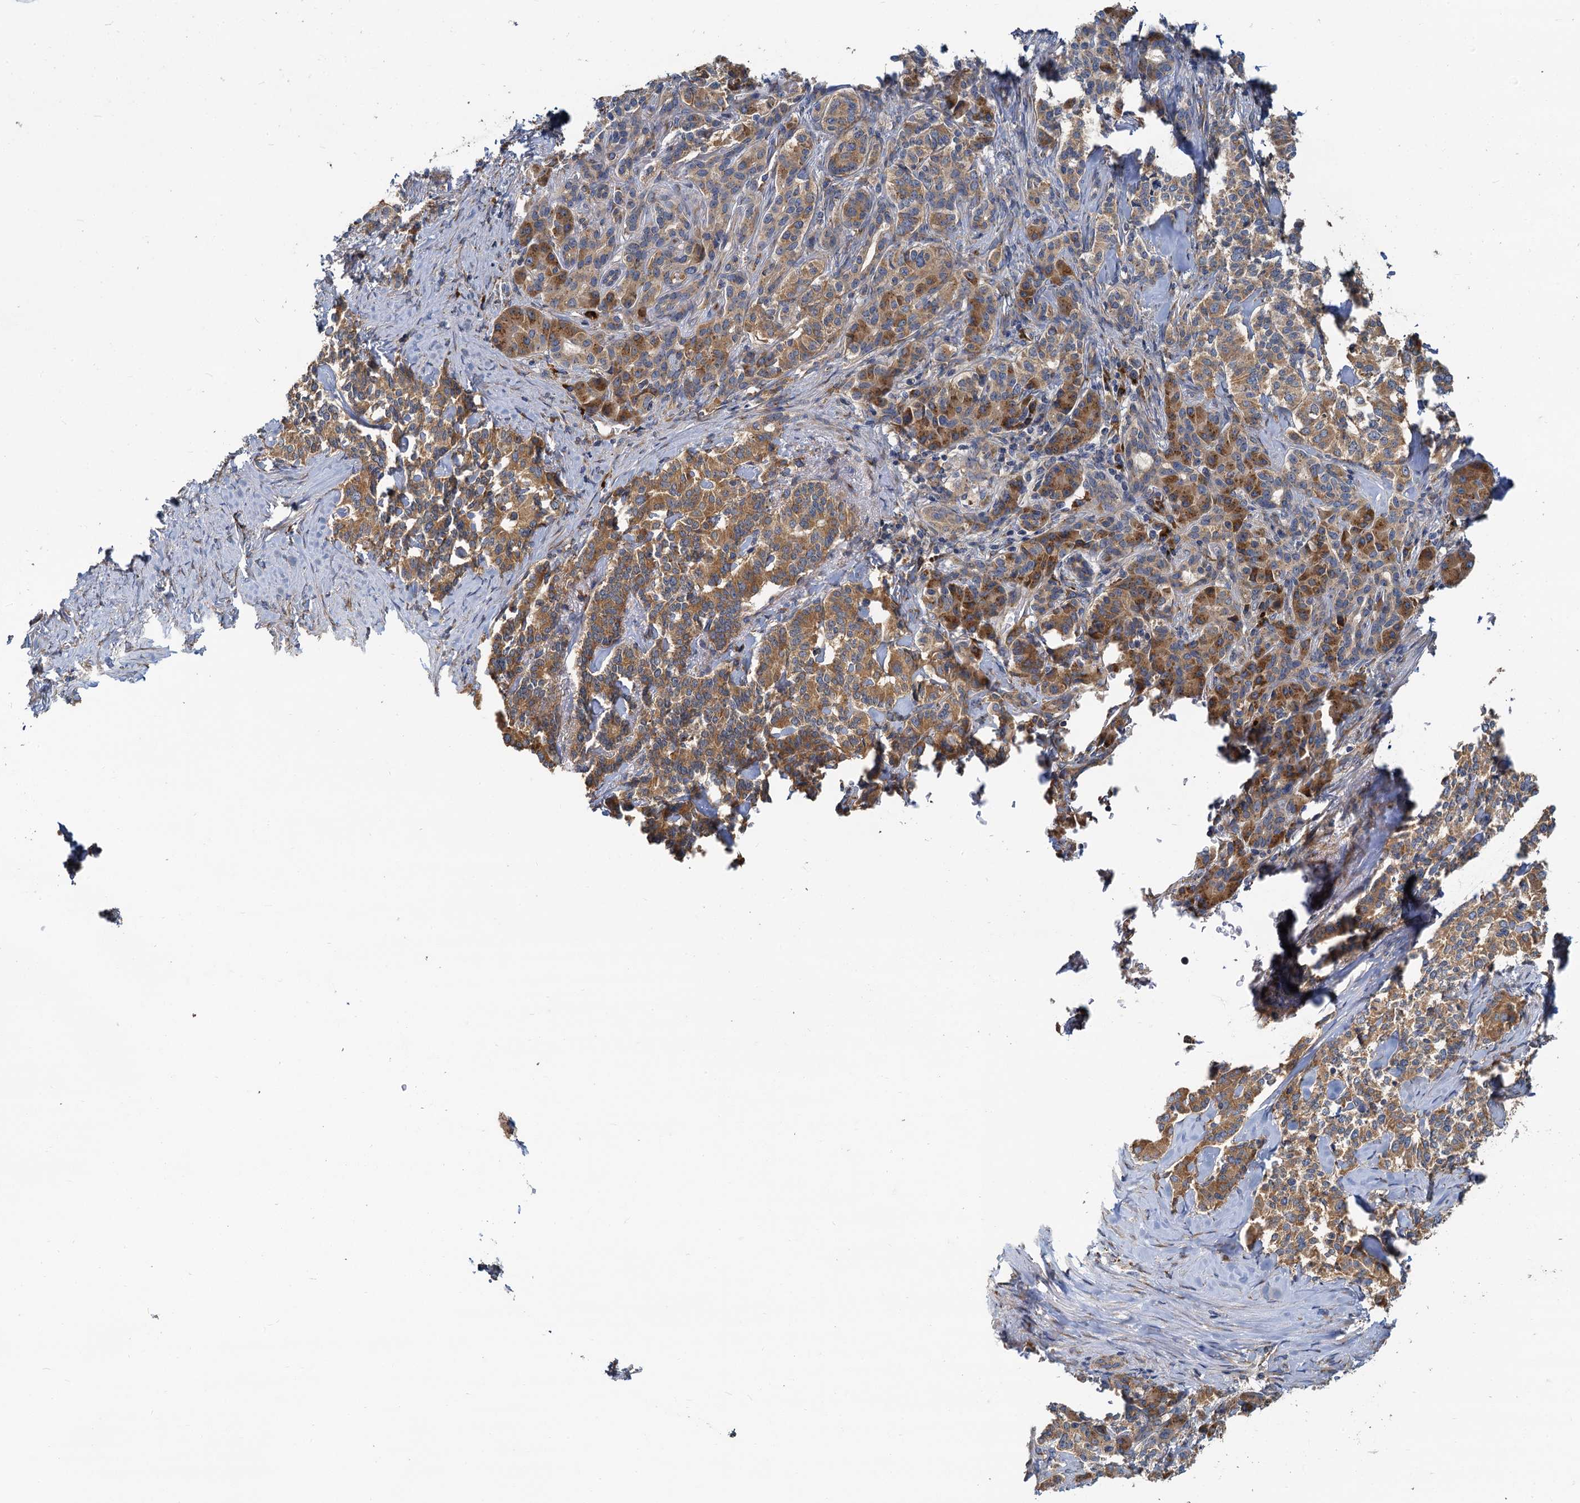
{"staining": {"intensity": "moderate", "quantity": ">75%", "location": "cytoplasmic/membranous"}, "tissue": "pancreatic cancer", "cell_type": "Tumor cells", "image_type": "cancer", "snomed": [{"axis": "morphology", "description": "Adenocarcinoma, NOS"}, {"axis": "topography", "description": "Pancreas"}], "caption": "IHC image of neoplastic tissue: human pancreatic adenocarcinoma stained using immunohistochemistry (IHC) reveals medium levels of moderate protein expression localized specifically in the cytoplasmic/membranous of tumor cells, appearing as a cytoplasmic/membranous brown color.", "gene": "NKAPD1", "patient": {"sex": "female", "age": 74}}